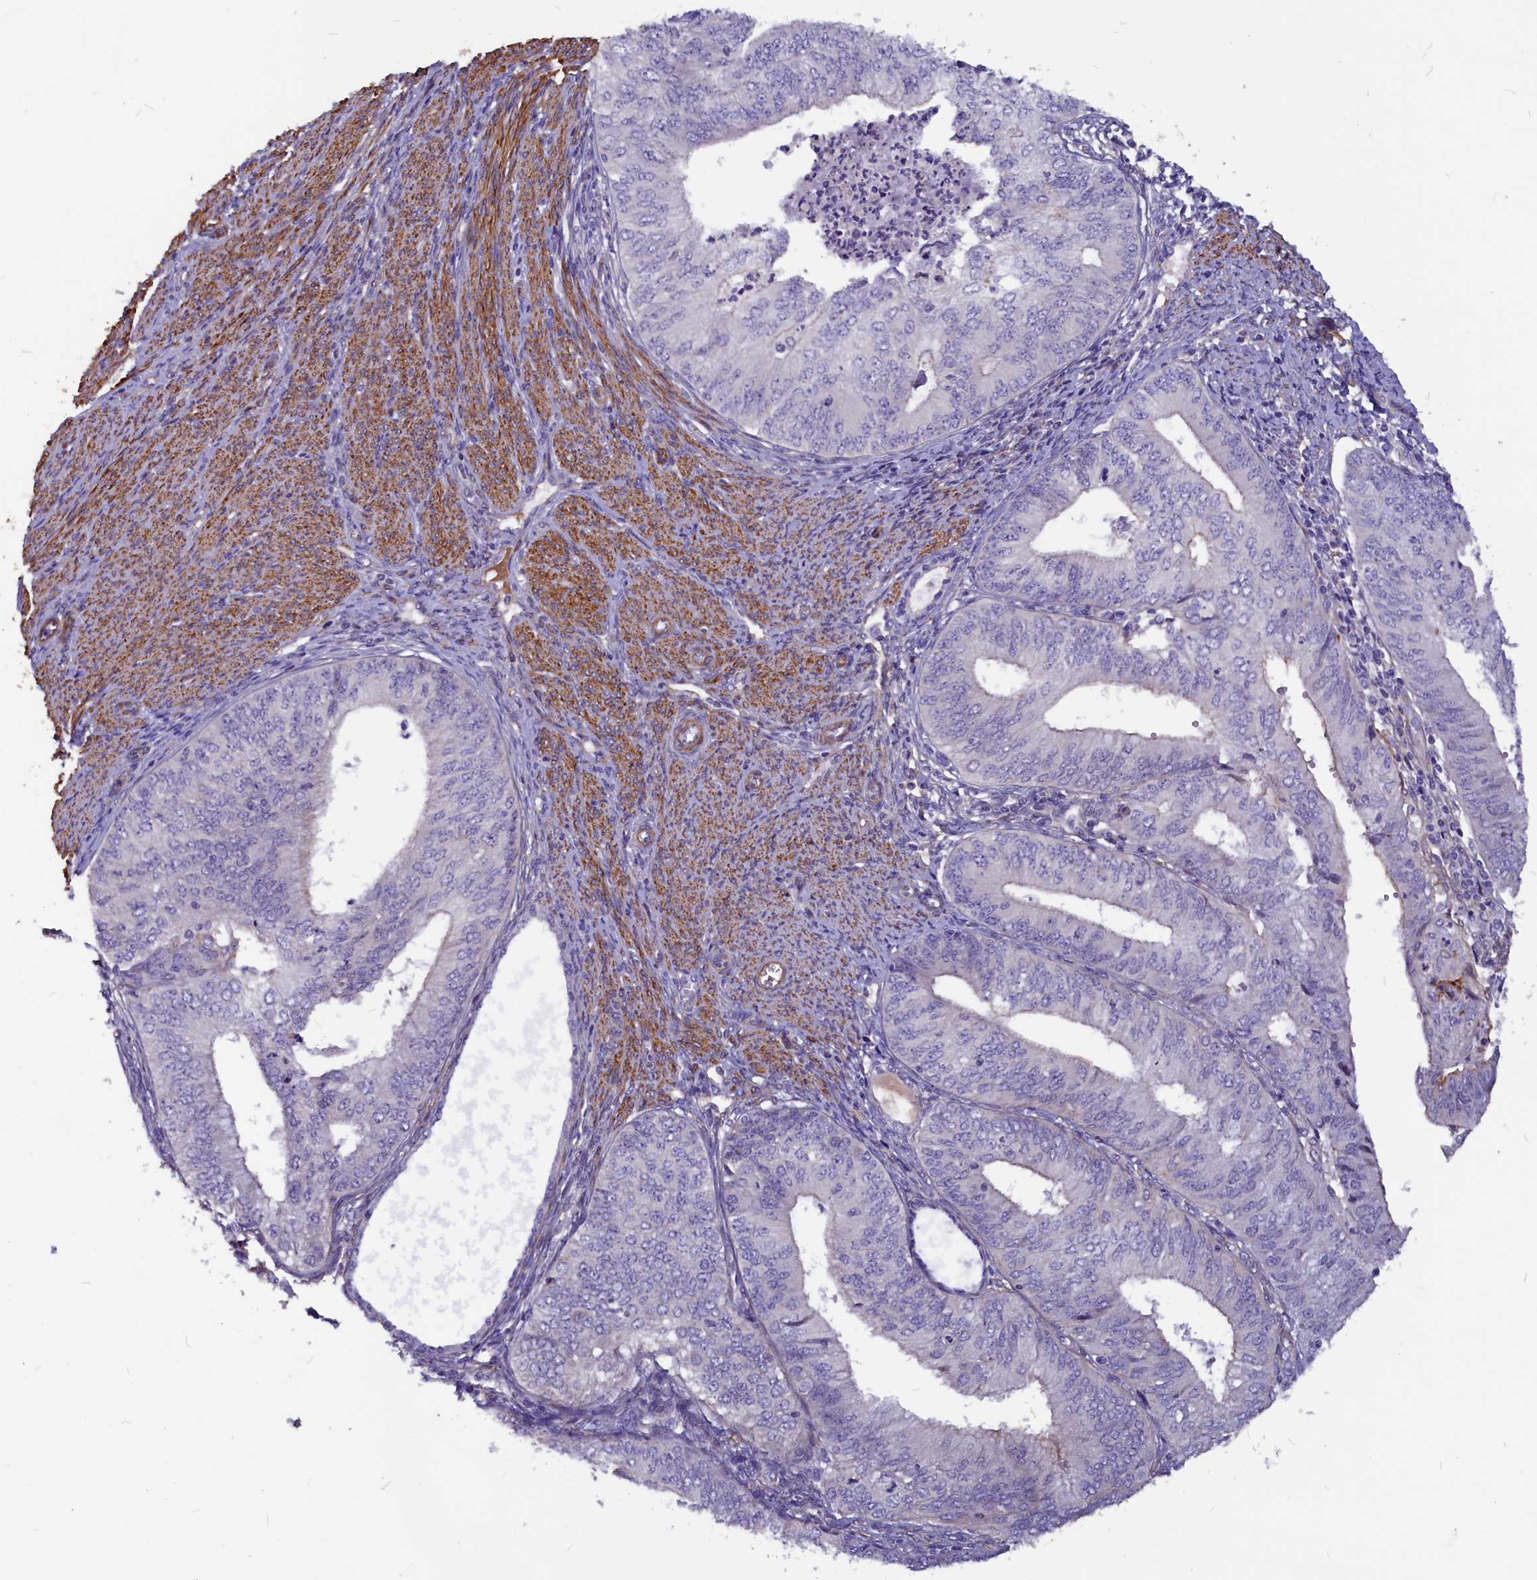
{"staining": {"intensity": "negative", "quantity": "none", "location": "none"}, "tissue": "endometrial cancer", "cell_type": "Tumor cells", "image_type": "cancer", "snomed": [{"axis": "morphology", "description": "Adenocarcinoma, NOS"}, {"axis": "topography", "description": "Endometrium"}], "caption": "A high-resolution histopathology image shows immunohistochemistry staining of adenocarcinoma (endometrial), which shows no significant staining in tumor cells.", "gene": "ZNF749", "patient": {"sex": "female", "age": 68}}